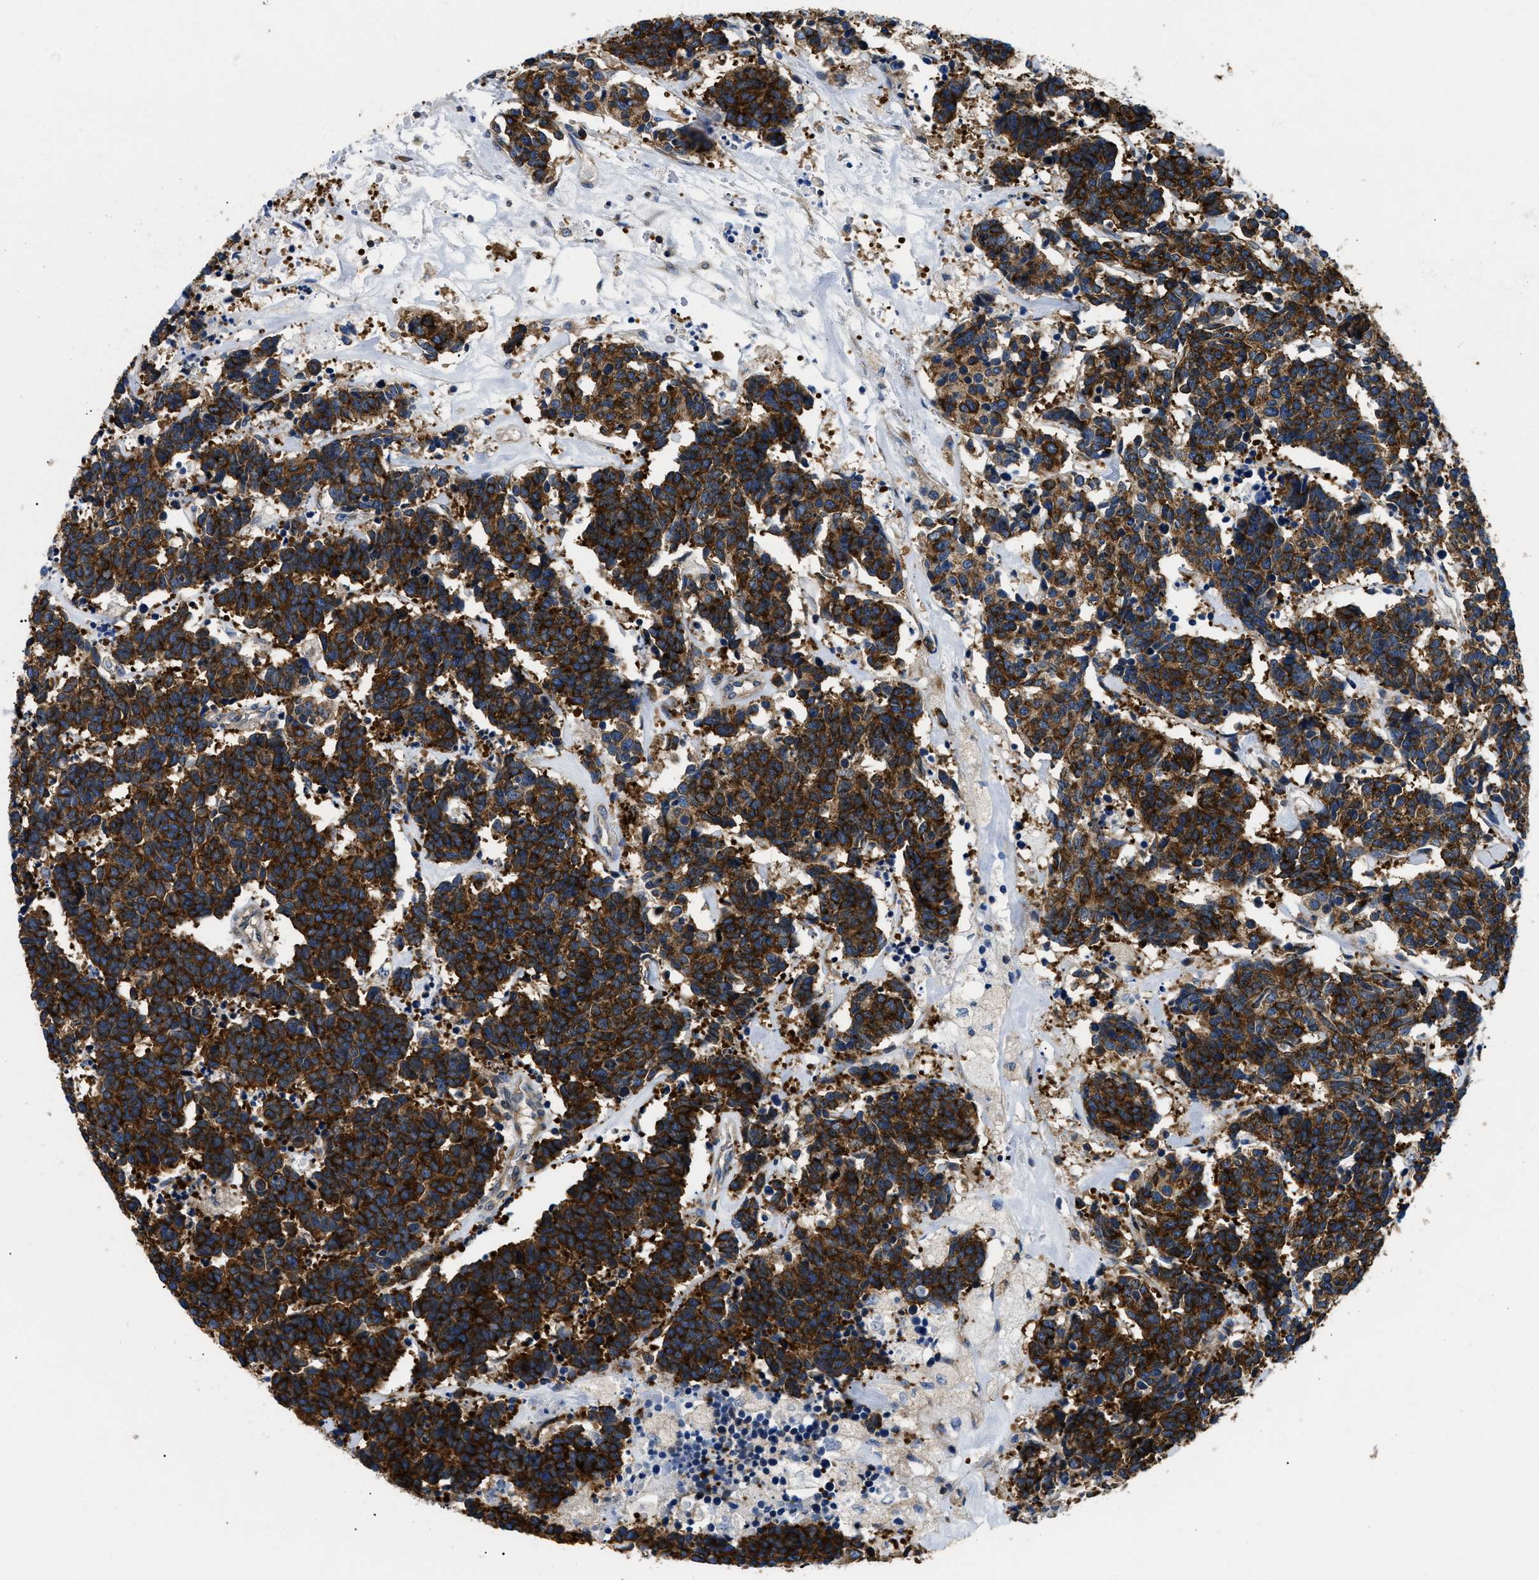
{"staining": {"intensity": "strong", "quantity": ">75%", "location": "cytoplasmic/membranous"}, "tissue": "carcinoid", "cell_type": "Tumor cells", "image_type": "cancer", "snomed": [{"axis": "morphology", "description": "Carcinoma, NOS"}, {"axis": "morphology", "description": "Carcinoid, malignant, NOS"}, {"axis": "topography", "description": "Urinary bladder"}], "caption": "This is an image of IHC staining of carcinoma, which shows strong staining in the cytoplasmic/membranous of tumor cells.", "gene": "ABCF1", "patient": {"sex": "male", "age": 57}}